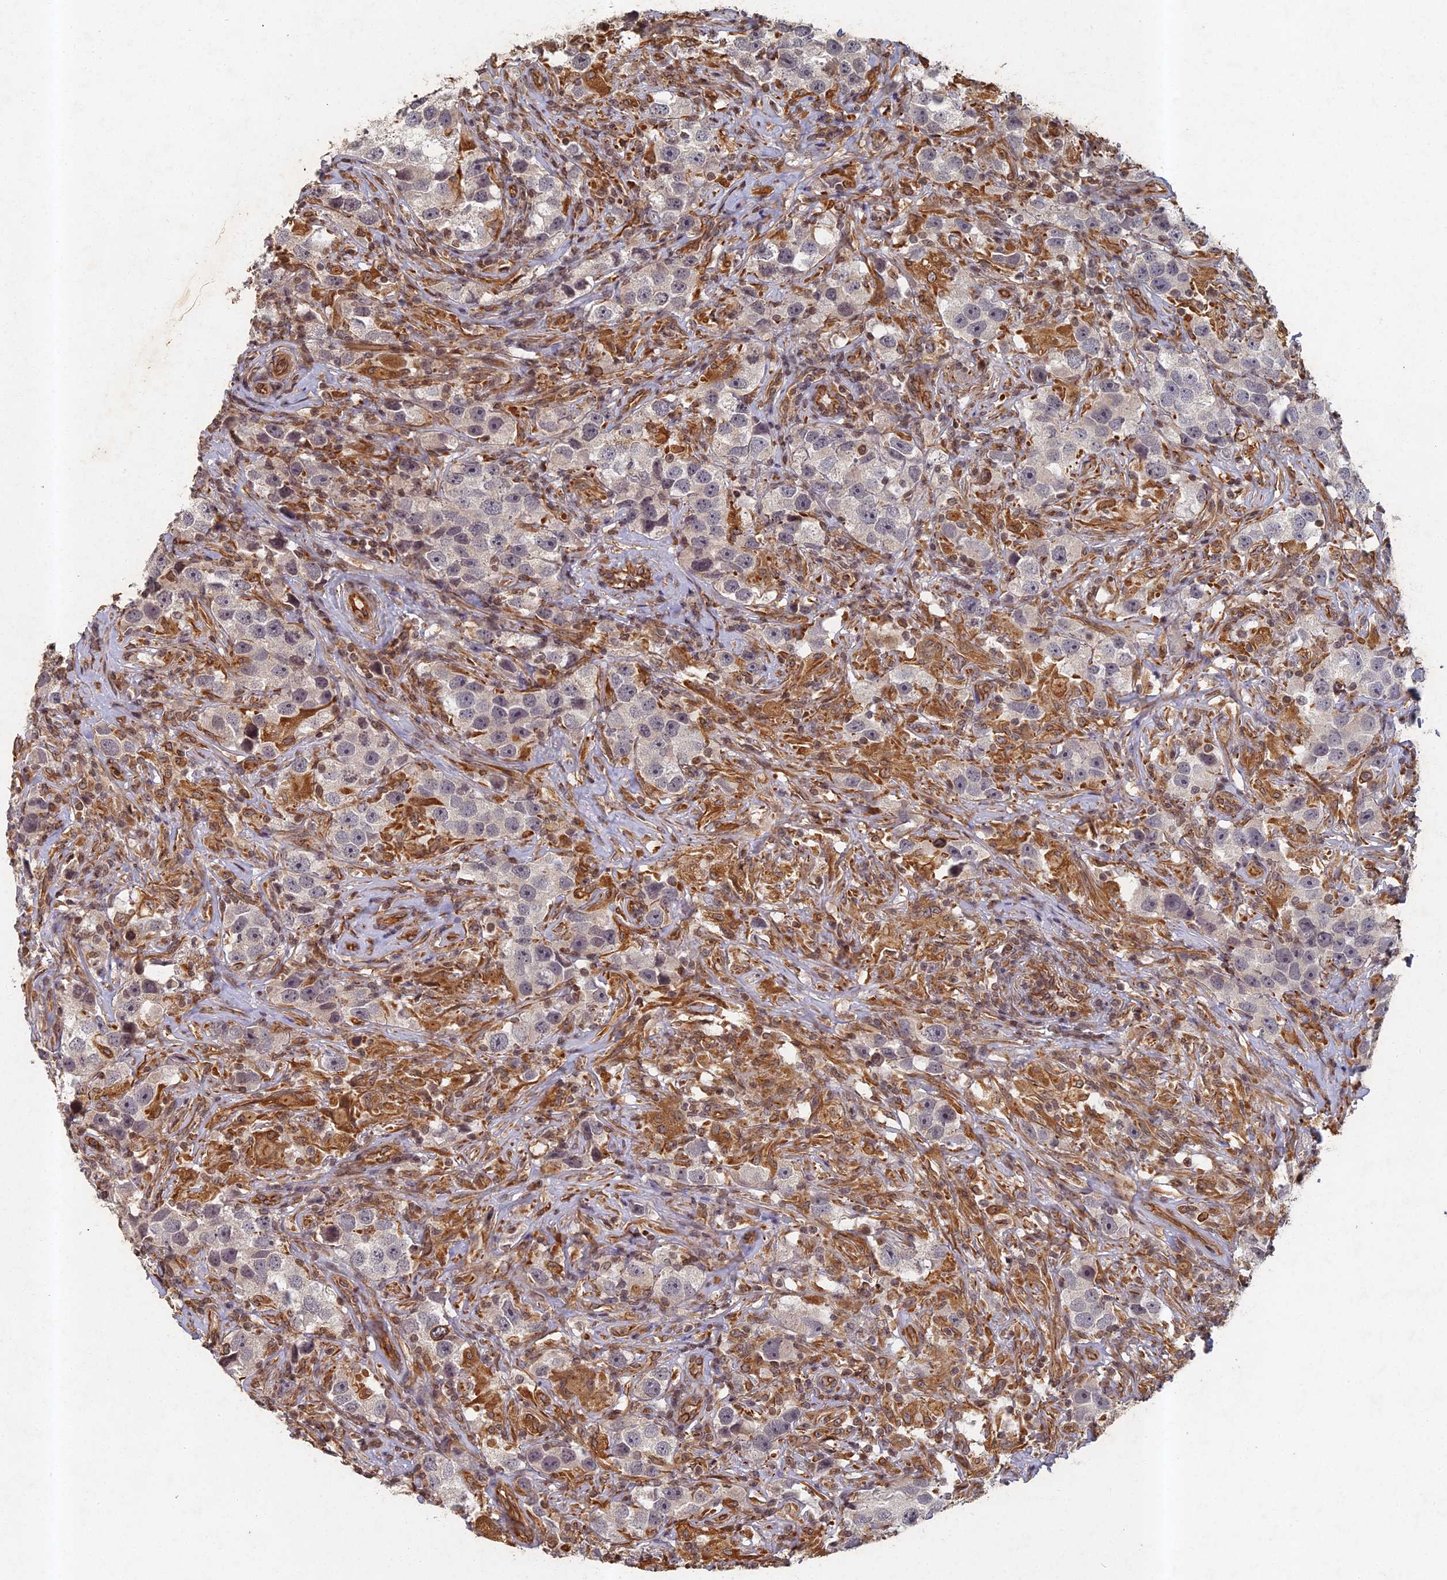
{"staining": {"intensity": "negative", "quantity": "none", "location": "none"}, "tissue": "testis cancer", "cell_type": "Tumor cells", "image_type": "cancer", "snomed": [{"axis": "morphology", "description": "Seminoma, NOS"}, {"axis": "topography", "description": "Testis"}], "caption": "An image of human testis cancer is negative for staining in tumor cells.", "gene": "ABCB10", "patient": {"sex": "male", "age": 49}}